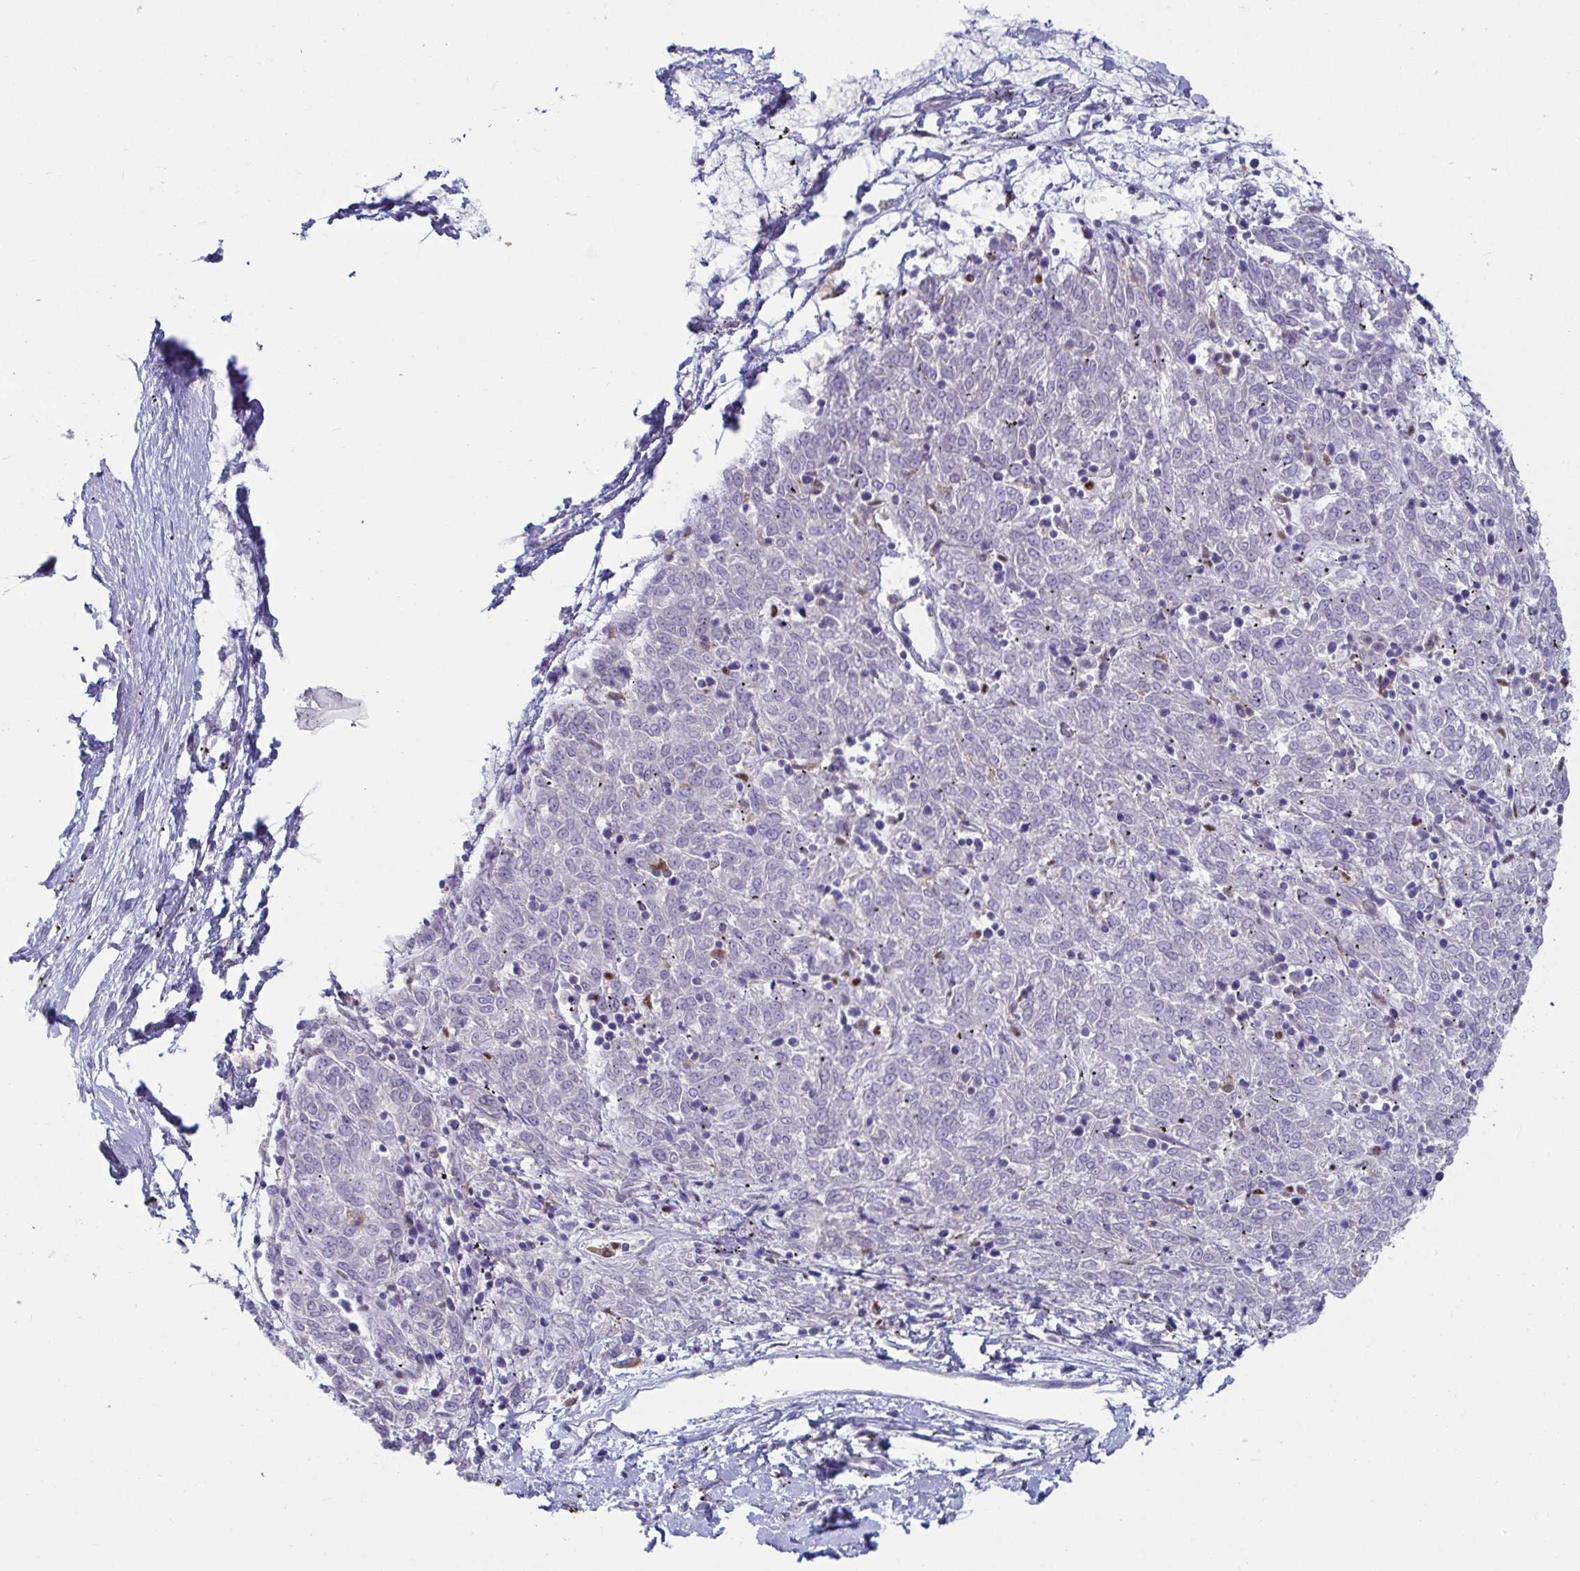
{"staining": {"intensity": "negative", "quantity": "none", "location": "none"}, "tissue": "melanoma", "cell_type": "Tumor cells", "image_type": "cancer", "snomed": [{"axis": "morphology", "description": "Malignant melanoma, NOS"}, {"axis": "topography", "description": "Skin"}], "caption": "An immunohistochemistry (IHC) micrograph of melanoma is shown. There is no staining in tumor cells of melanoma.", "gene": "ZNF586", "patient": {"sex": "female", "age": 72}}